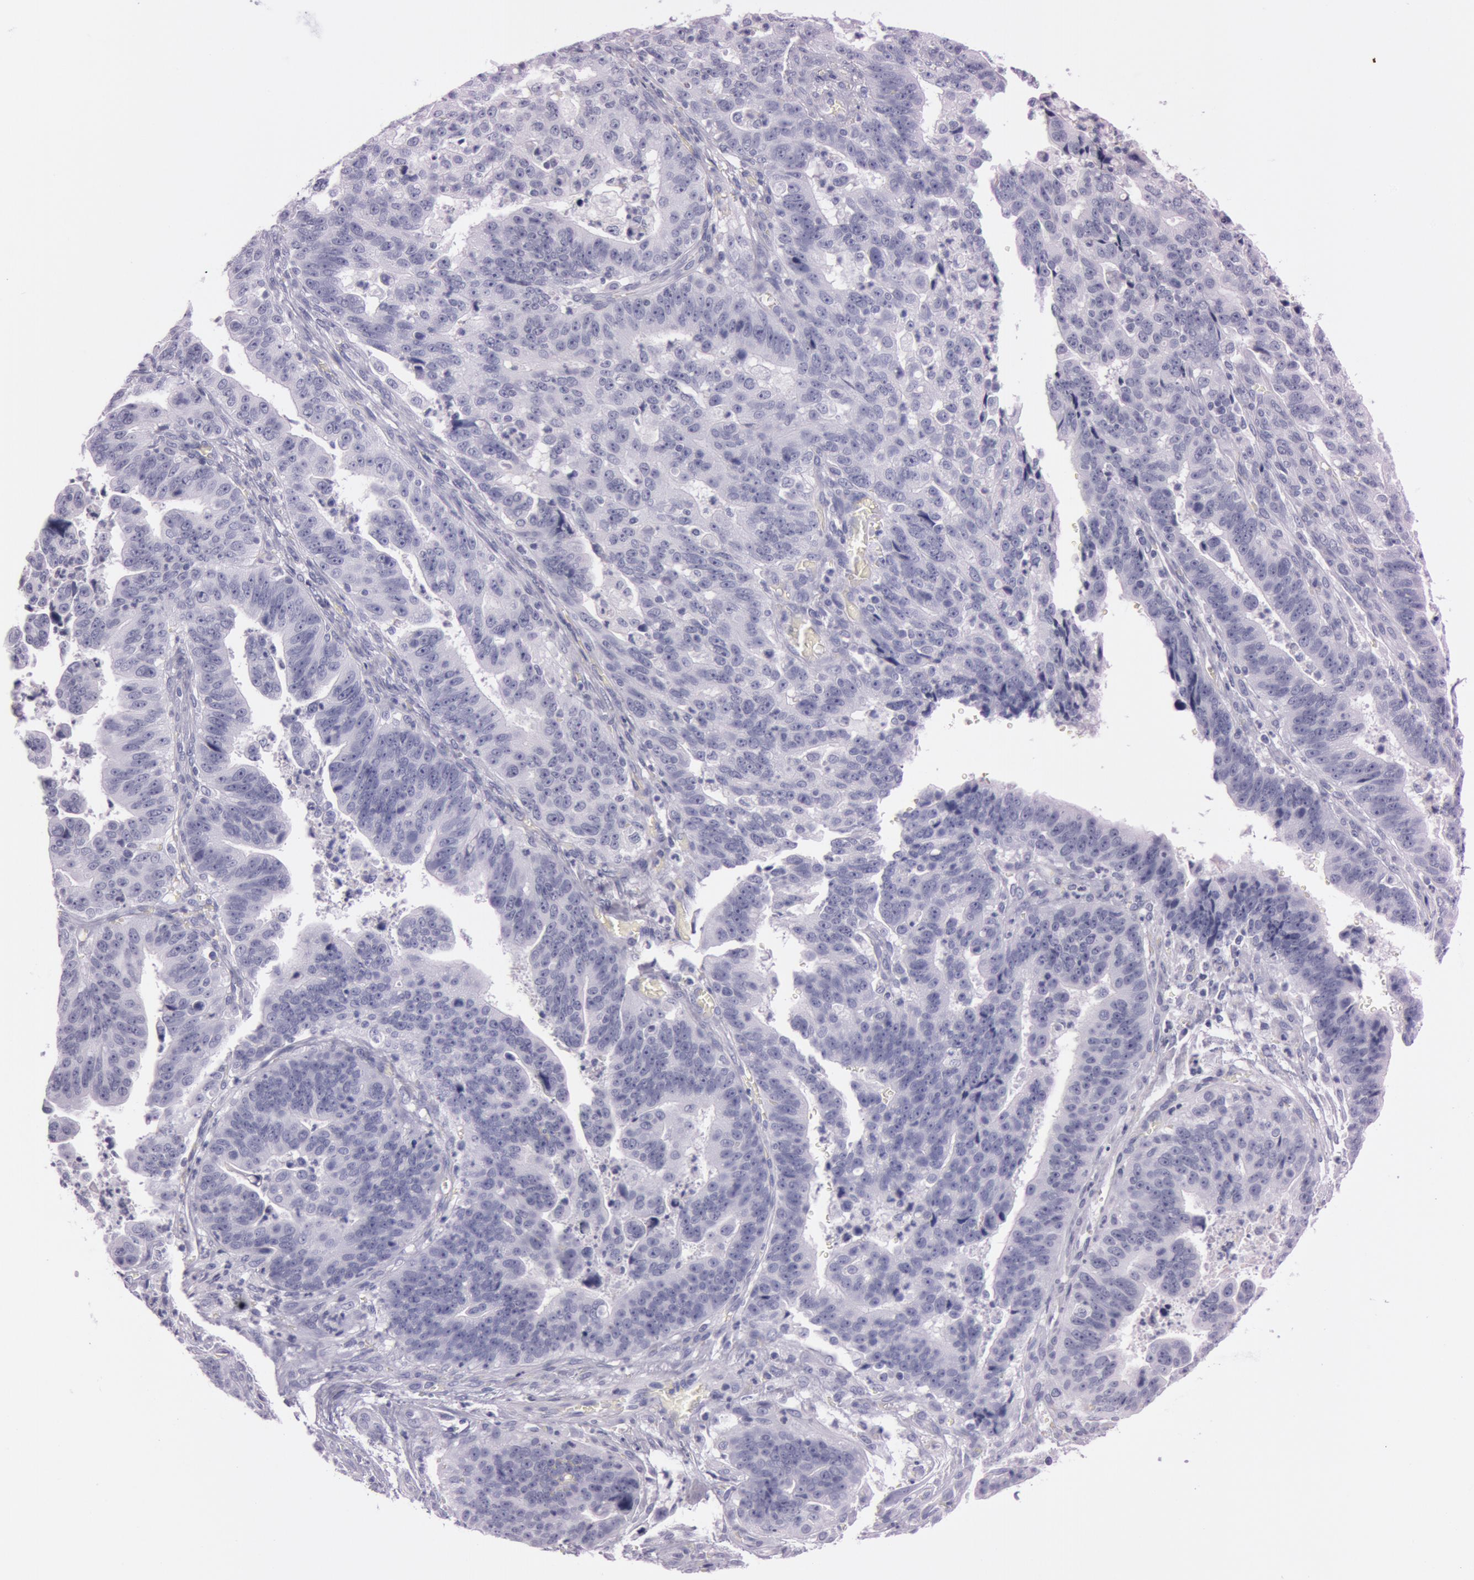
{"staining": {"intensity": "negative", "quantity": "none", "location": "none"}, "tissue": "stomach cancer", "cell_type": "Tumor cells", "image_type": "cancer", "snomed": [{"axis": "morphology", "description": "Adenocarcinoma, NOS"}, {"axis": "topography", "description": "Stomach, upper"}], "caption": "This is an immunohistochemistry (IHC) image of stomach cancer (adenocarcinoma). There is no expression in tumor cells.", "gene": "S100A7", "patient": {"sex": "female", "age": 50}}